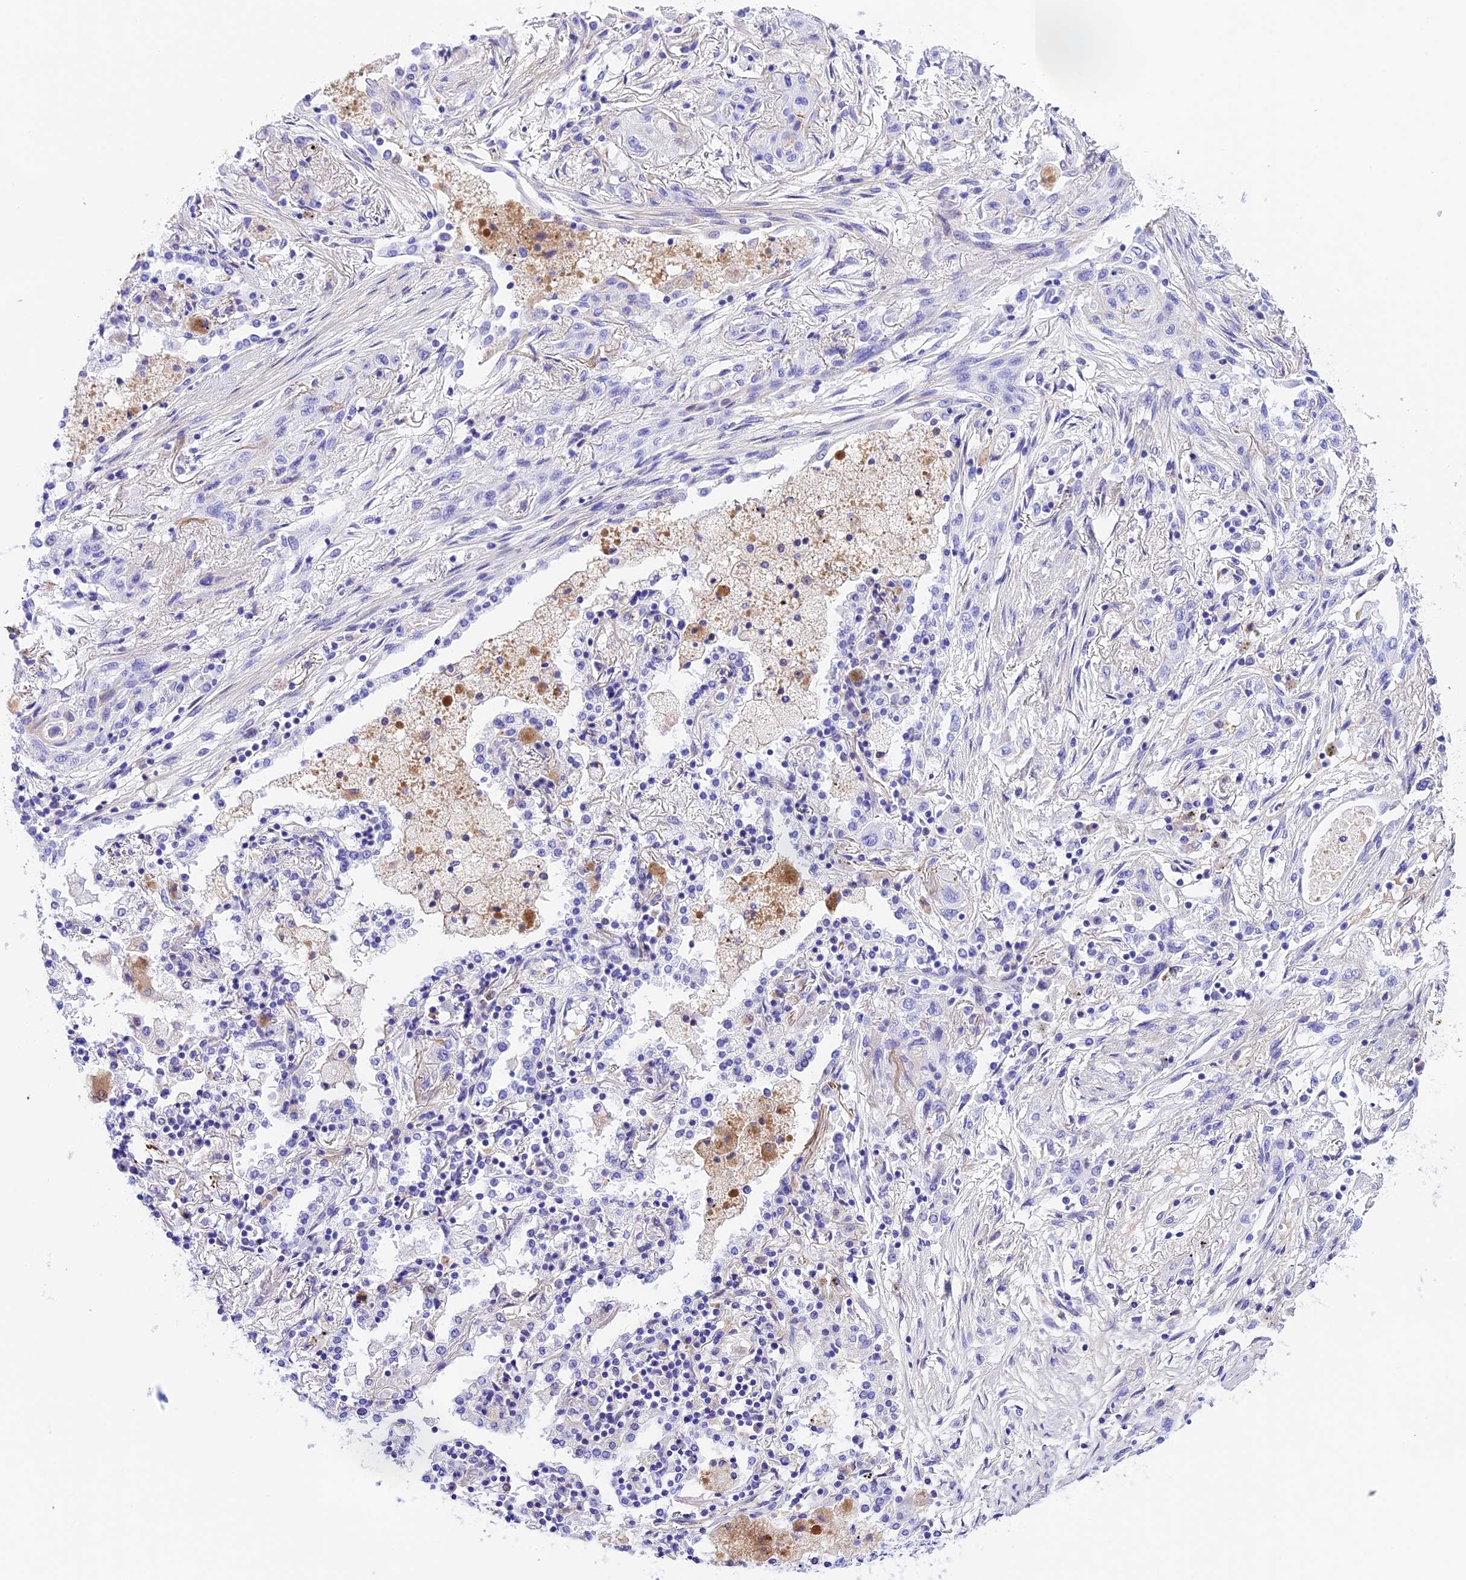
{"staining": {"intensity": "negative", "quantity": "none", "location": "none"}, "tissue": "lung cancer", "cell_type": "Tumor cells", "image_type": "cancer", "snomed": [{"axis": "morphology", "description": "Squamous cell carcinoma, NOS"}, {"axis": "topography", "description": "Lung"}], "caption": "Tumor cells show no significant protein expression in squamous cell carcinoma (lung). Nuclei are stained in blue.", "gene": "PSG11", "patient": {"sex": "female", "age": 47}}